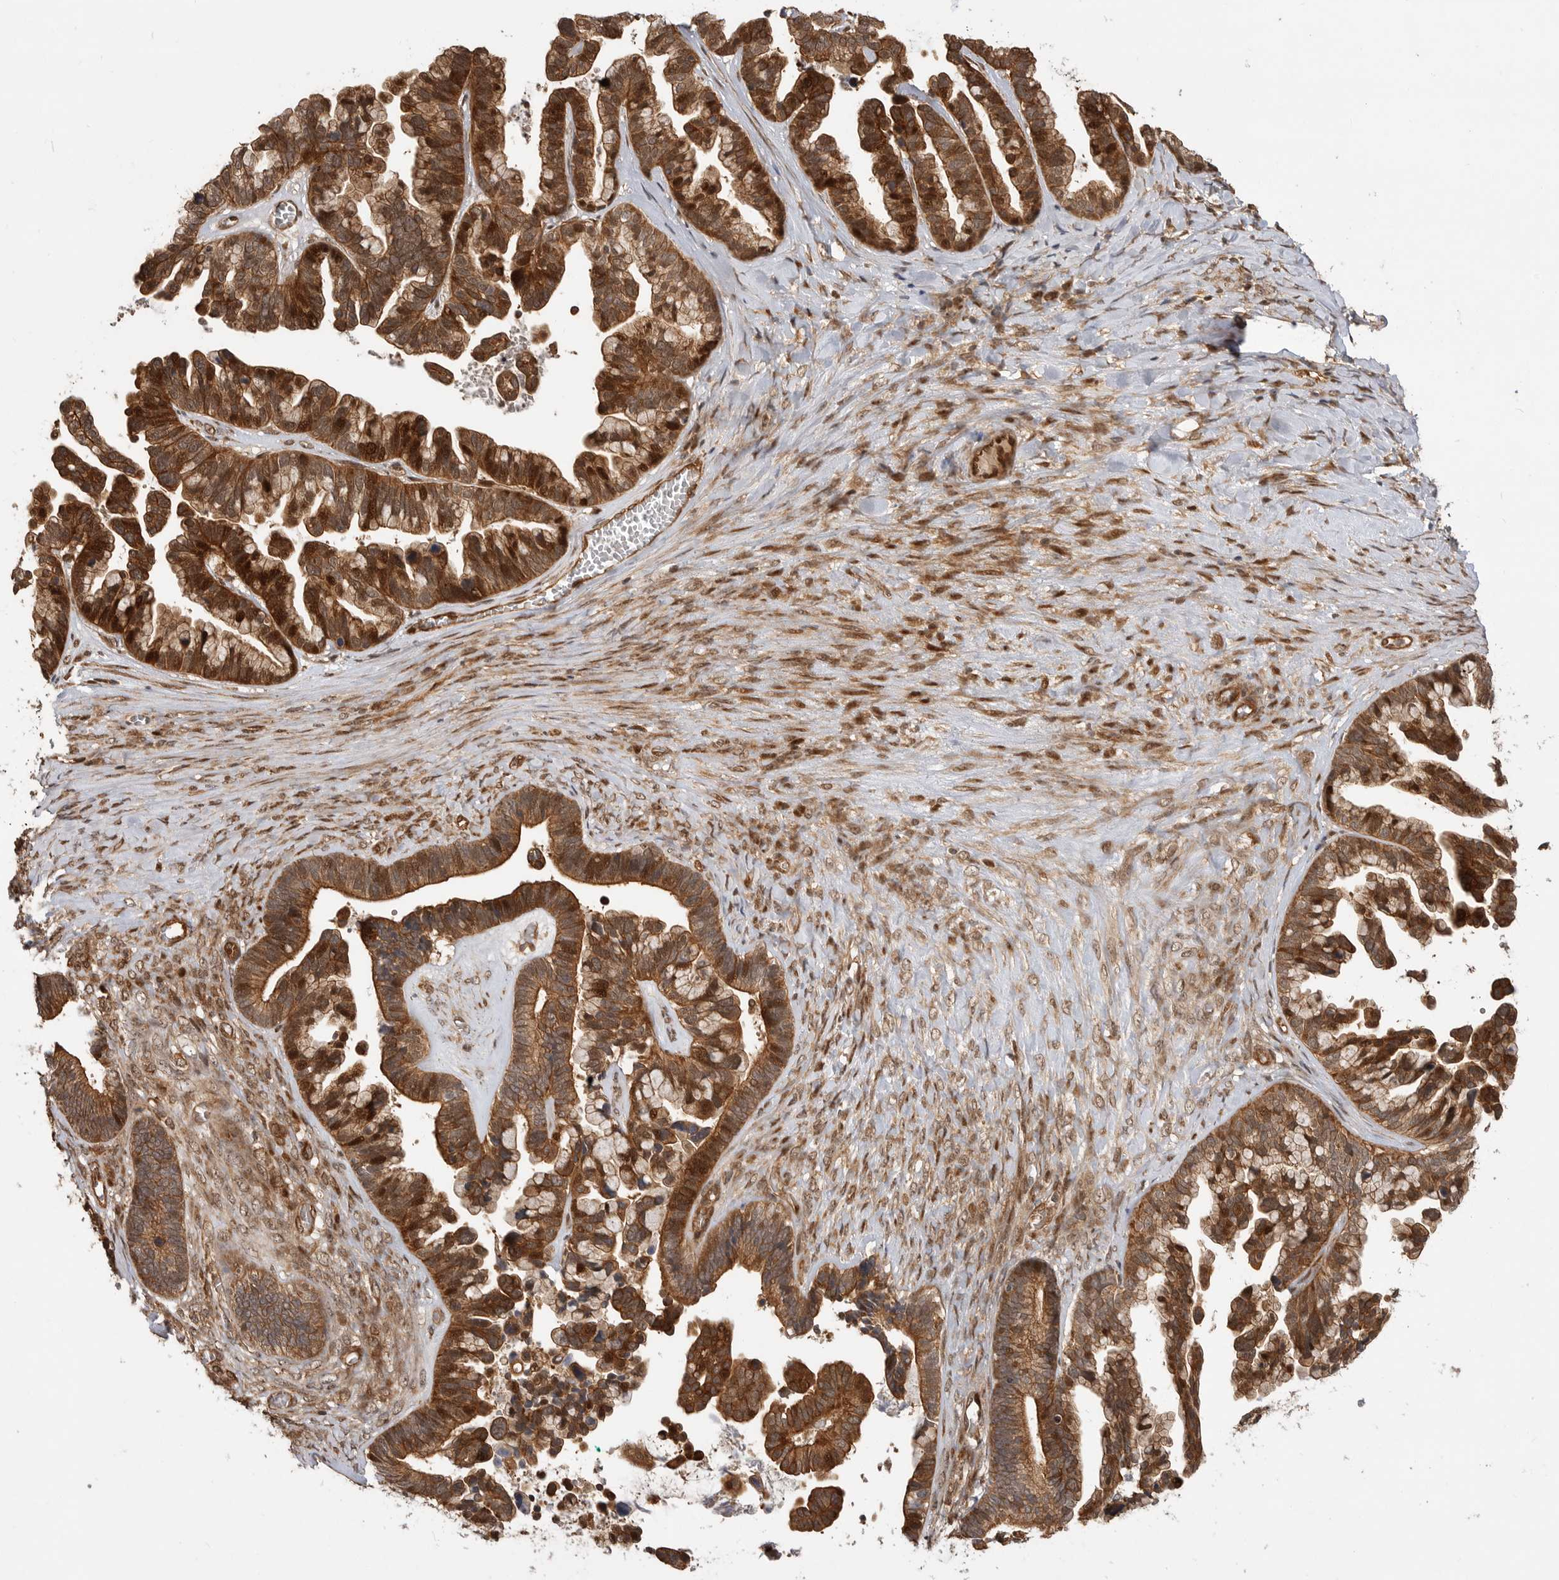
{"staining": {"intensity": "strong", "quantity": ">75%", "location": "cytoplasmic/membranous,nuclear"}, "tissue": "ovarian cancer", "cell_type": "Tumor cells", "image_type": "cancer", "snomed": [{"axis": "morphology", "description": "Cystadenocarcinoma, serous, NOS"}, {"axis": "topography", "description": "Ovary"}], "caption": "DAB (3,3'-diaminobenzidine) immunohistochemical staining of ovarian cancer shows strong cytoplasmic/membranous and nuclear protein positivity in about >75% of tumor cells.", "gene": "ADPRS", "patient": {"sex": "female", "age": 56}}